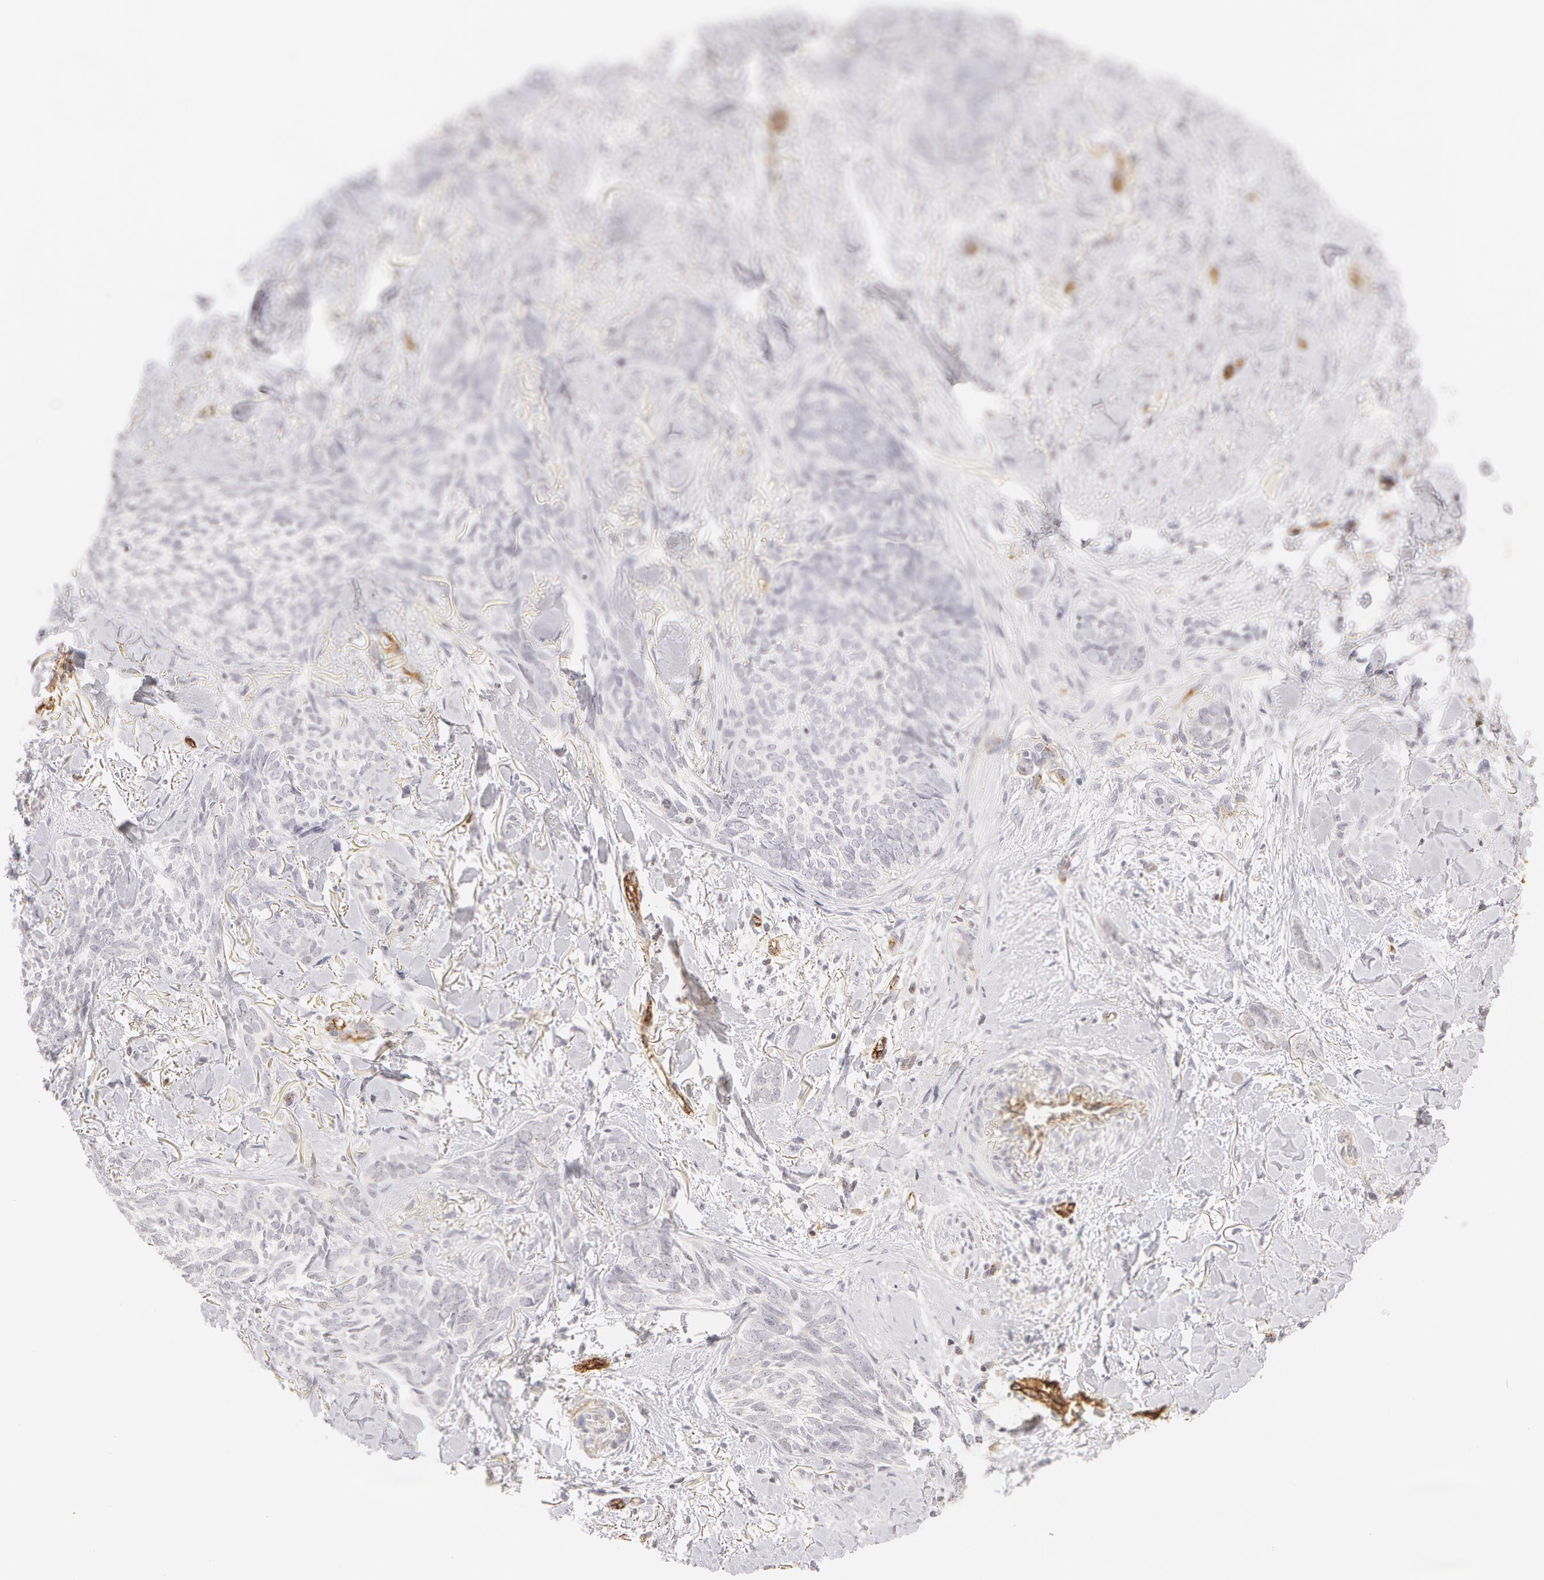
{"staining": {"intensity": "negative", "quantity": "none", "location": "none"}, "tissue": "skin cancer", "cell_type": "Tumor cells", "image_type": "cancer", "snomed": [{"axis": "morphology", "description": "Basal cell carcinoma"}, {"axis": "topography", "description": "Skin"}], "caption": "Human skin basal cell carcinoma stained for a protein using IHC shows no staining in tumor cells.", "gene": "VWF", "patient": {"sex": "female", "age": 81}}